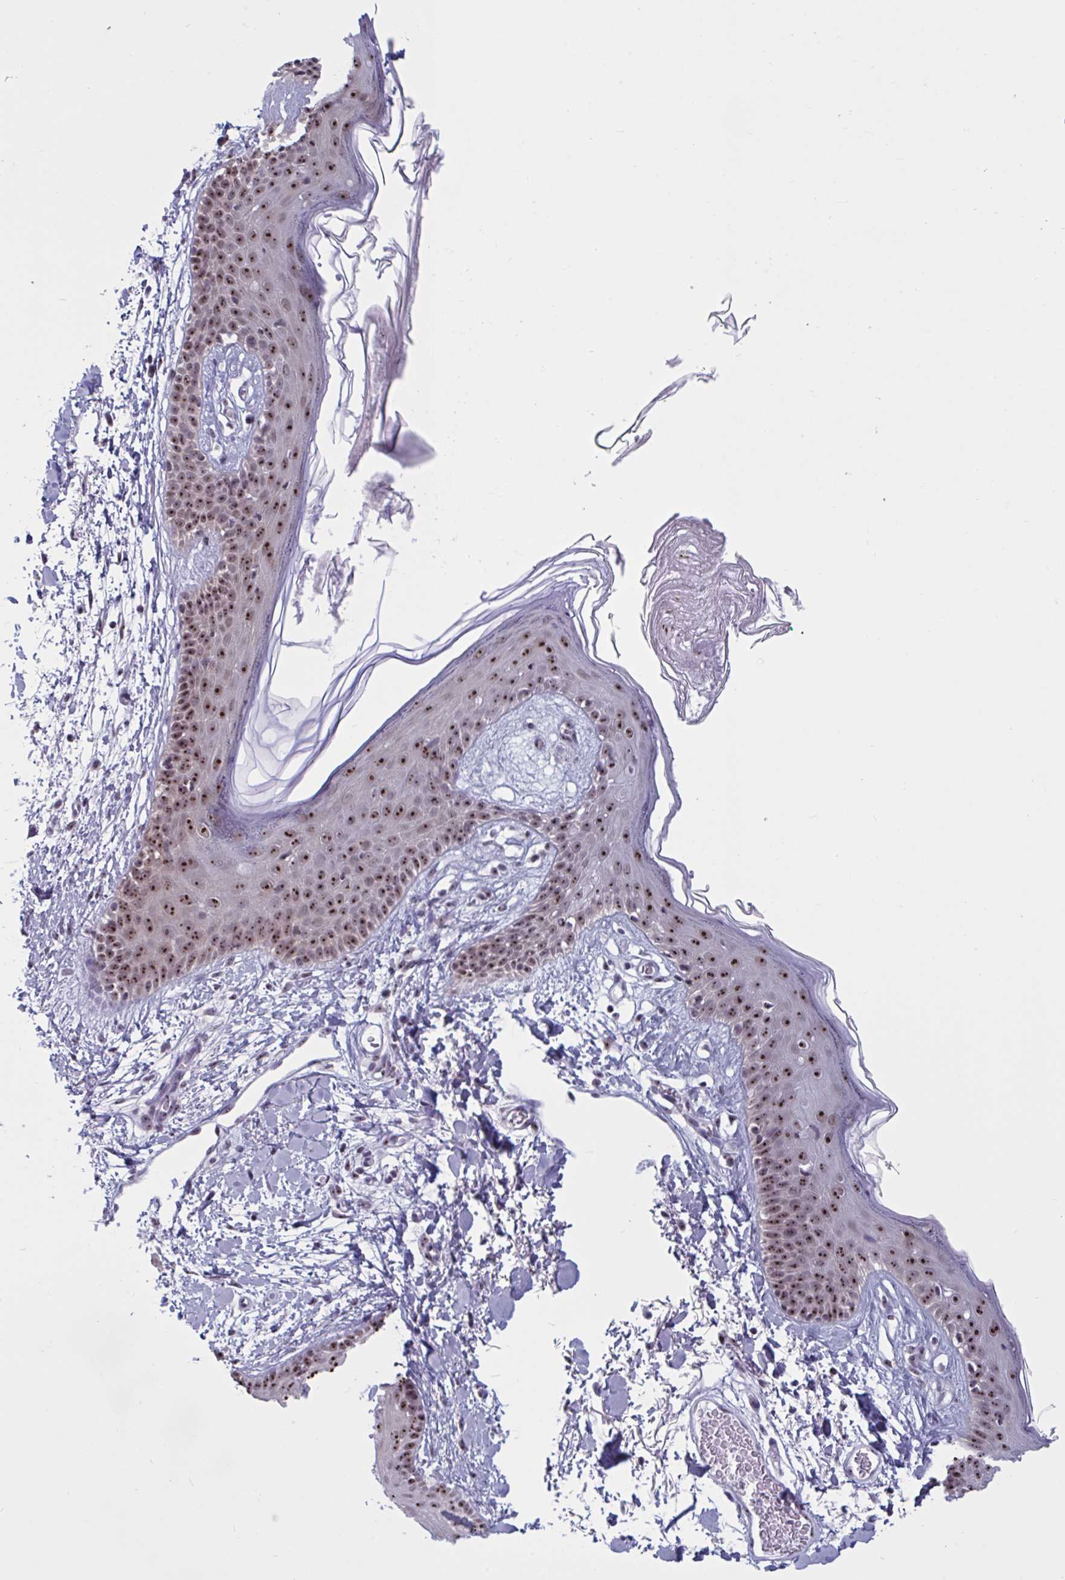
{"staining": {"intensity": "negative", "quantity": "none", "location": "none"}, "tissue": "skin", "cell_type": "Fibroblasts", "image_type": "normal", "snomed": [{"axis": "morphology", "description": "Normal tissue, NOS"}, {"axis": "topography", "description": "Skin"}], "caption": "This photomicrograph is of unremarkable skin stained with immunohistochemistry (IHC) to label a protein in brown with the nuclei are counter-stained blue. There is no positivity in fibroblasts.", "gene": "TGM6", "patient": {"sex": "male", "age": 79}}